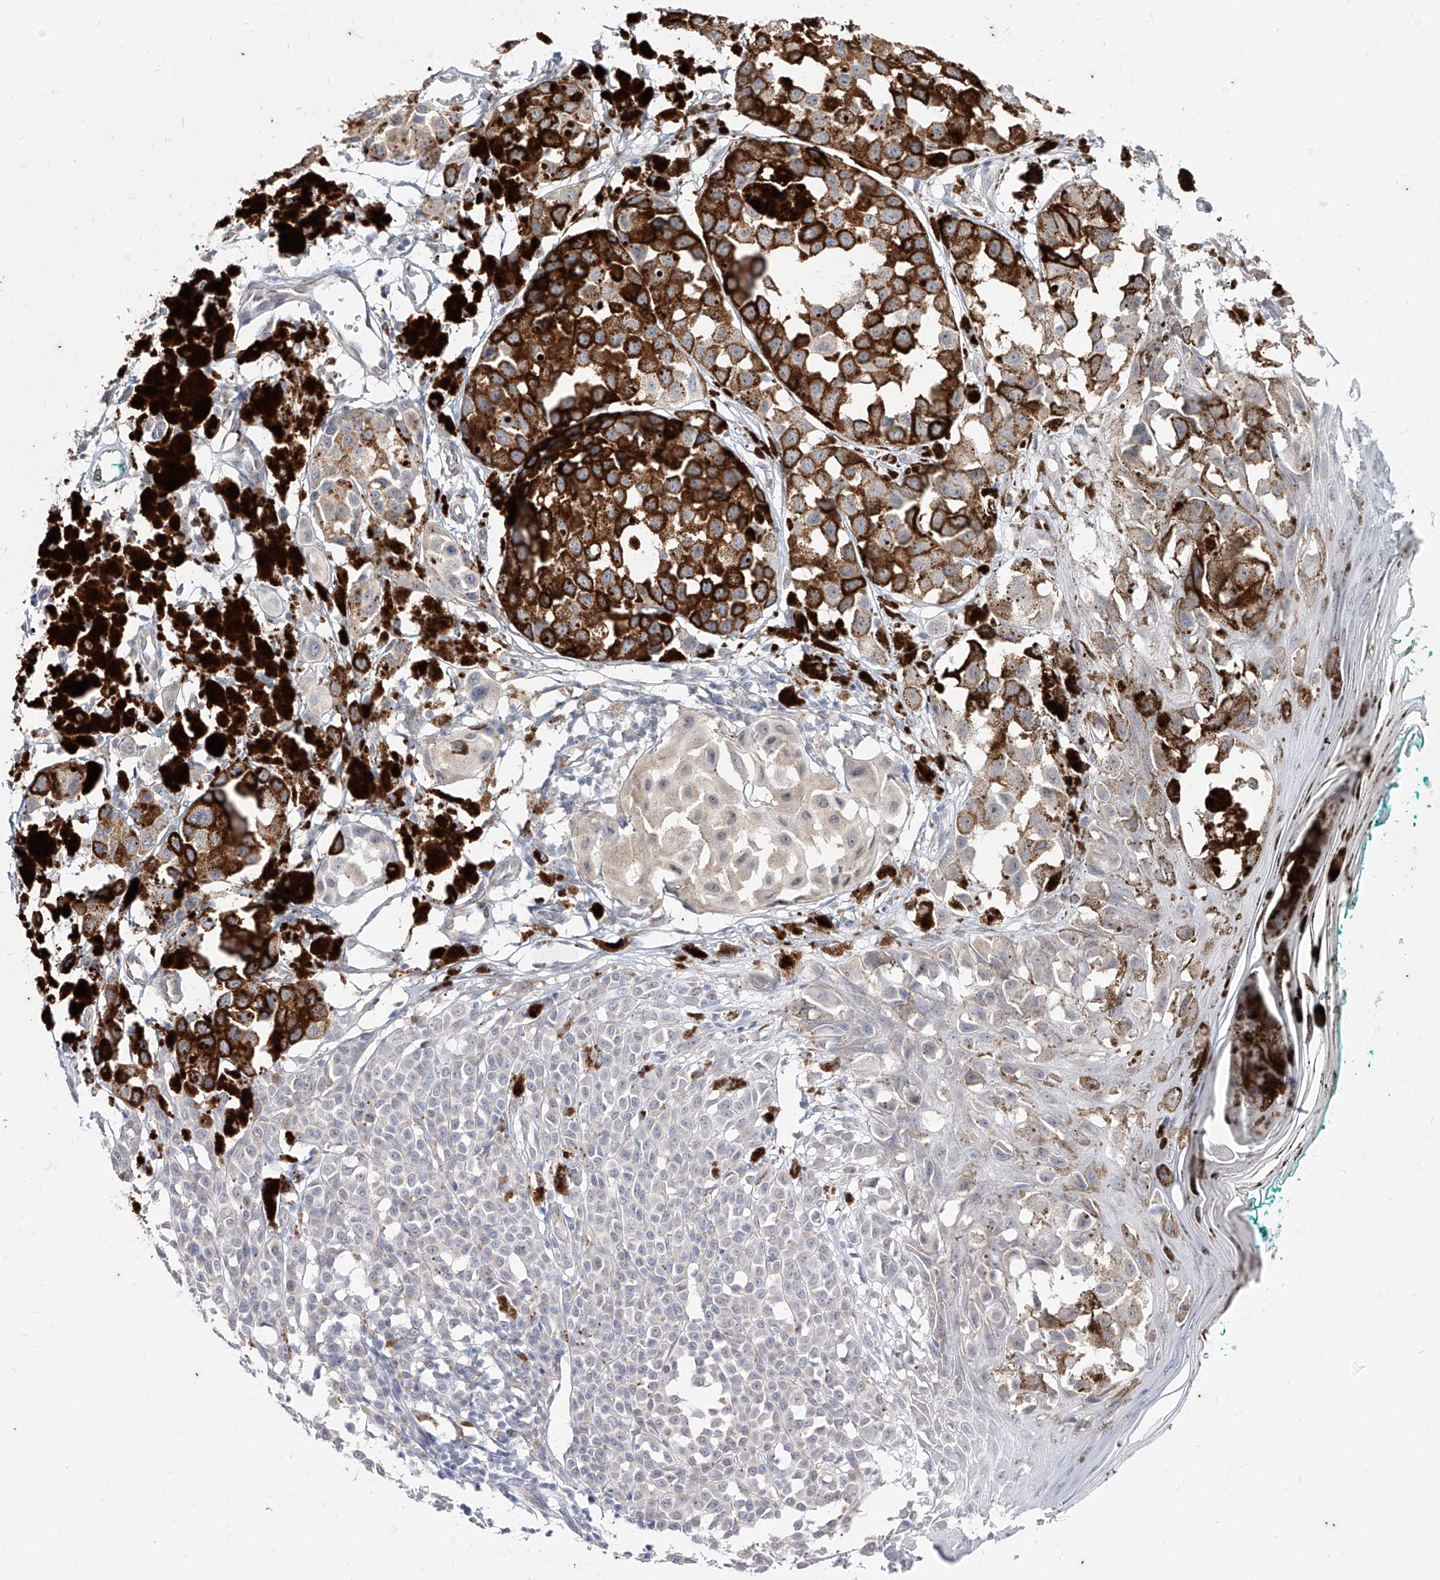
{"staining": {"intensity": "negative", "quantity": "none", "location": "none"}, "tissue": "melanoma", "cell_type": "Tumor cells", "image_type": "cancer", "snomed": [{"axis": "morphology", "description": "Malignant melanoma, NOS"}, {"axis": "topography", "description": "Skin of leg"}], "caption": "Malignant melanoma was stained to show a protein in brown. There is no significant positivity in tumor cells.", "gene": "PHF20L1", "patient": {"sex": "female", "age": 72}}